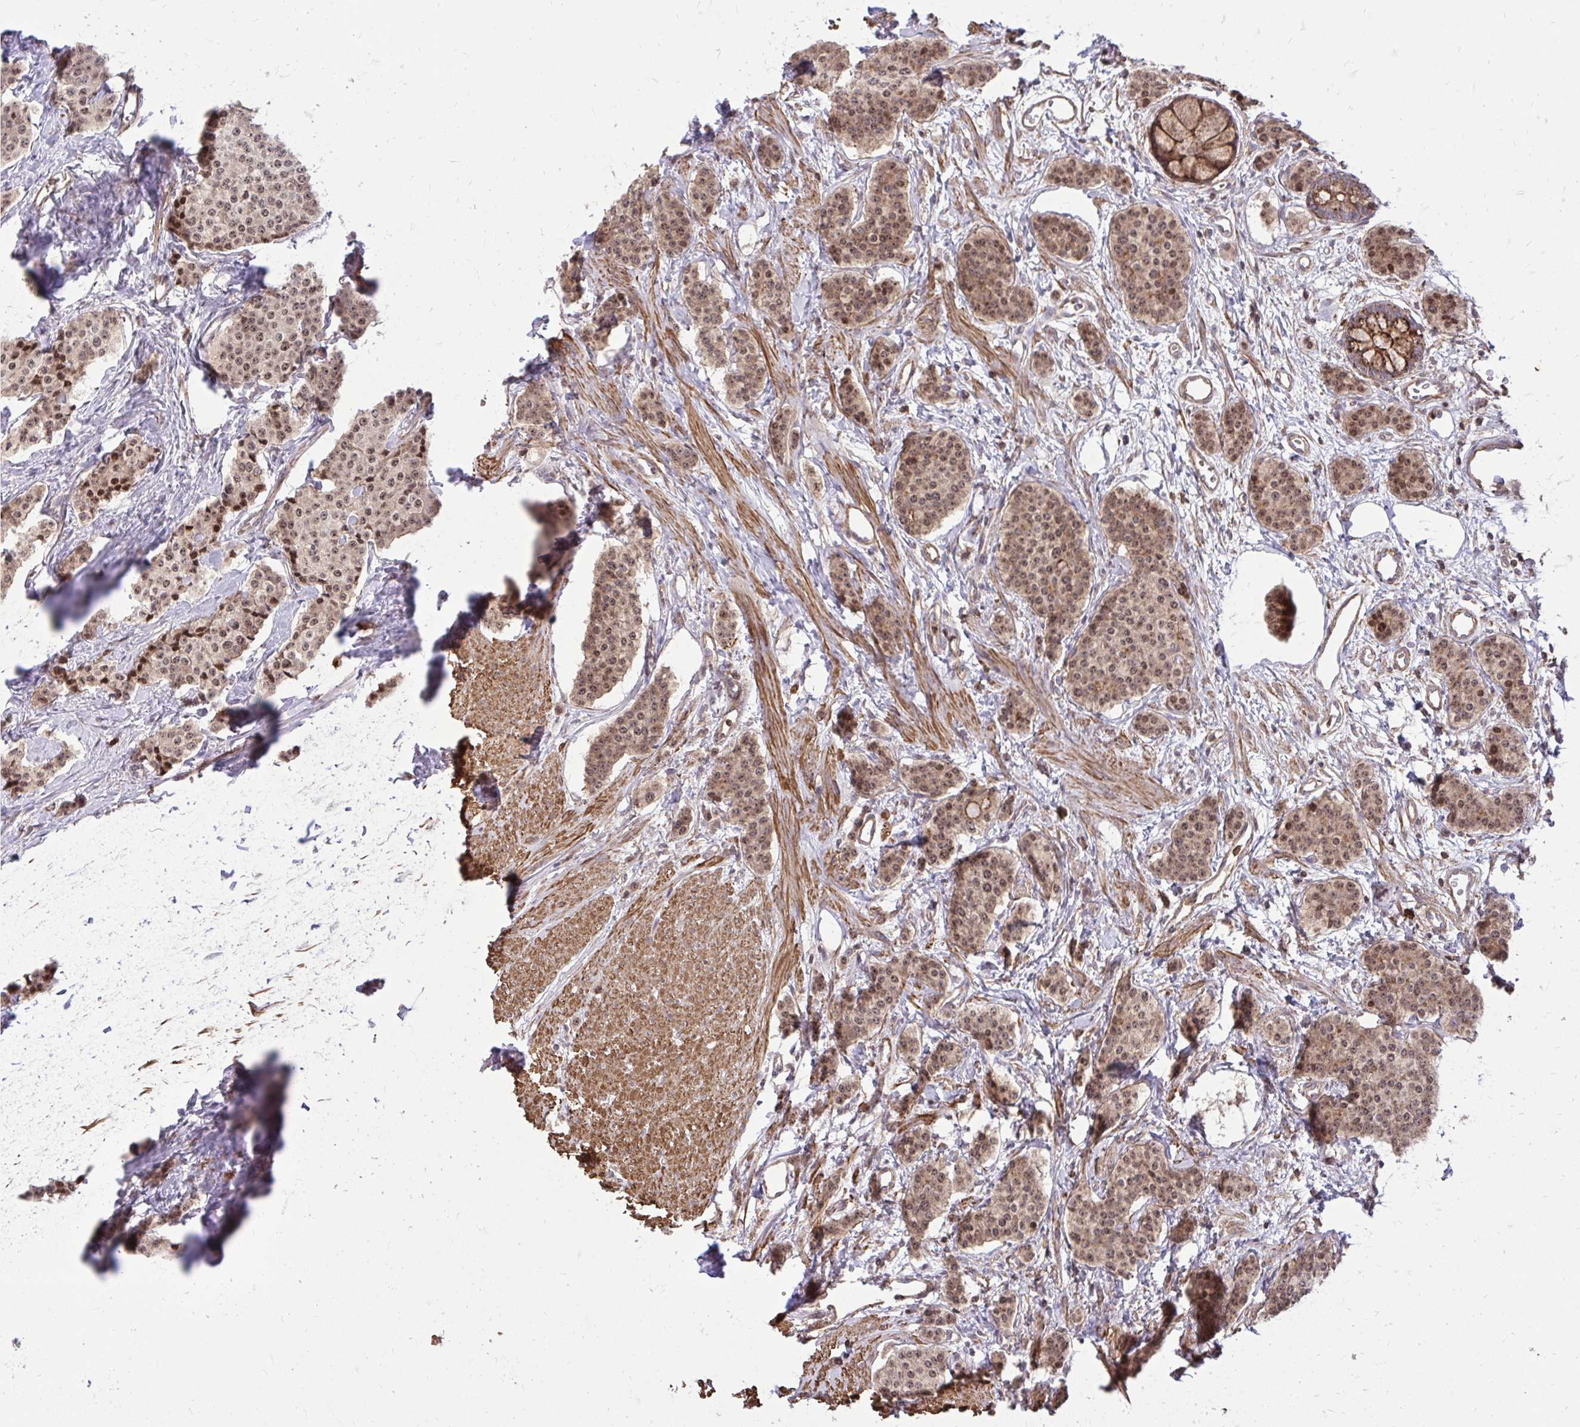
{"staining": {"intensity": "moderate", "quantity": ">75%", "location": "cytoplasmic/membranous,nuclear"}, "tissue": "carcinoid", "cell_type": "Tumor cells", "image_type": "cancer", "snomed": [{"axis": "morphology", "description": "Carcinoid, malignant, NOS"}, {"axis": "topography", "description": "Small intestine"}], "caption": "Moderate cytoplasmic/membranous and nuclear protein staining is identified in approximately >75% of tumor cells in carcinoid (malignant).", "gene": "SLC7A5", "patient": {"sex": "female", "age": 64}}